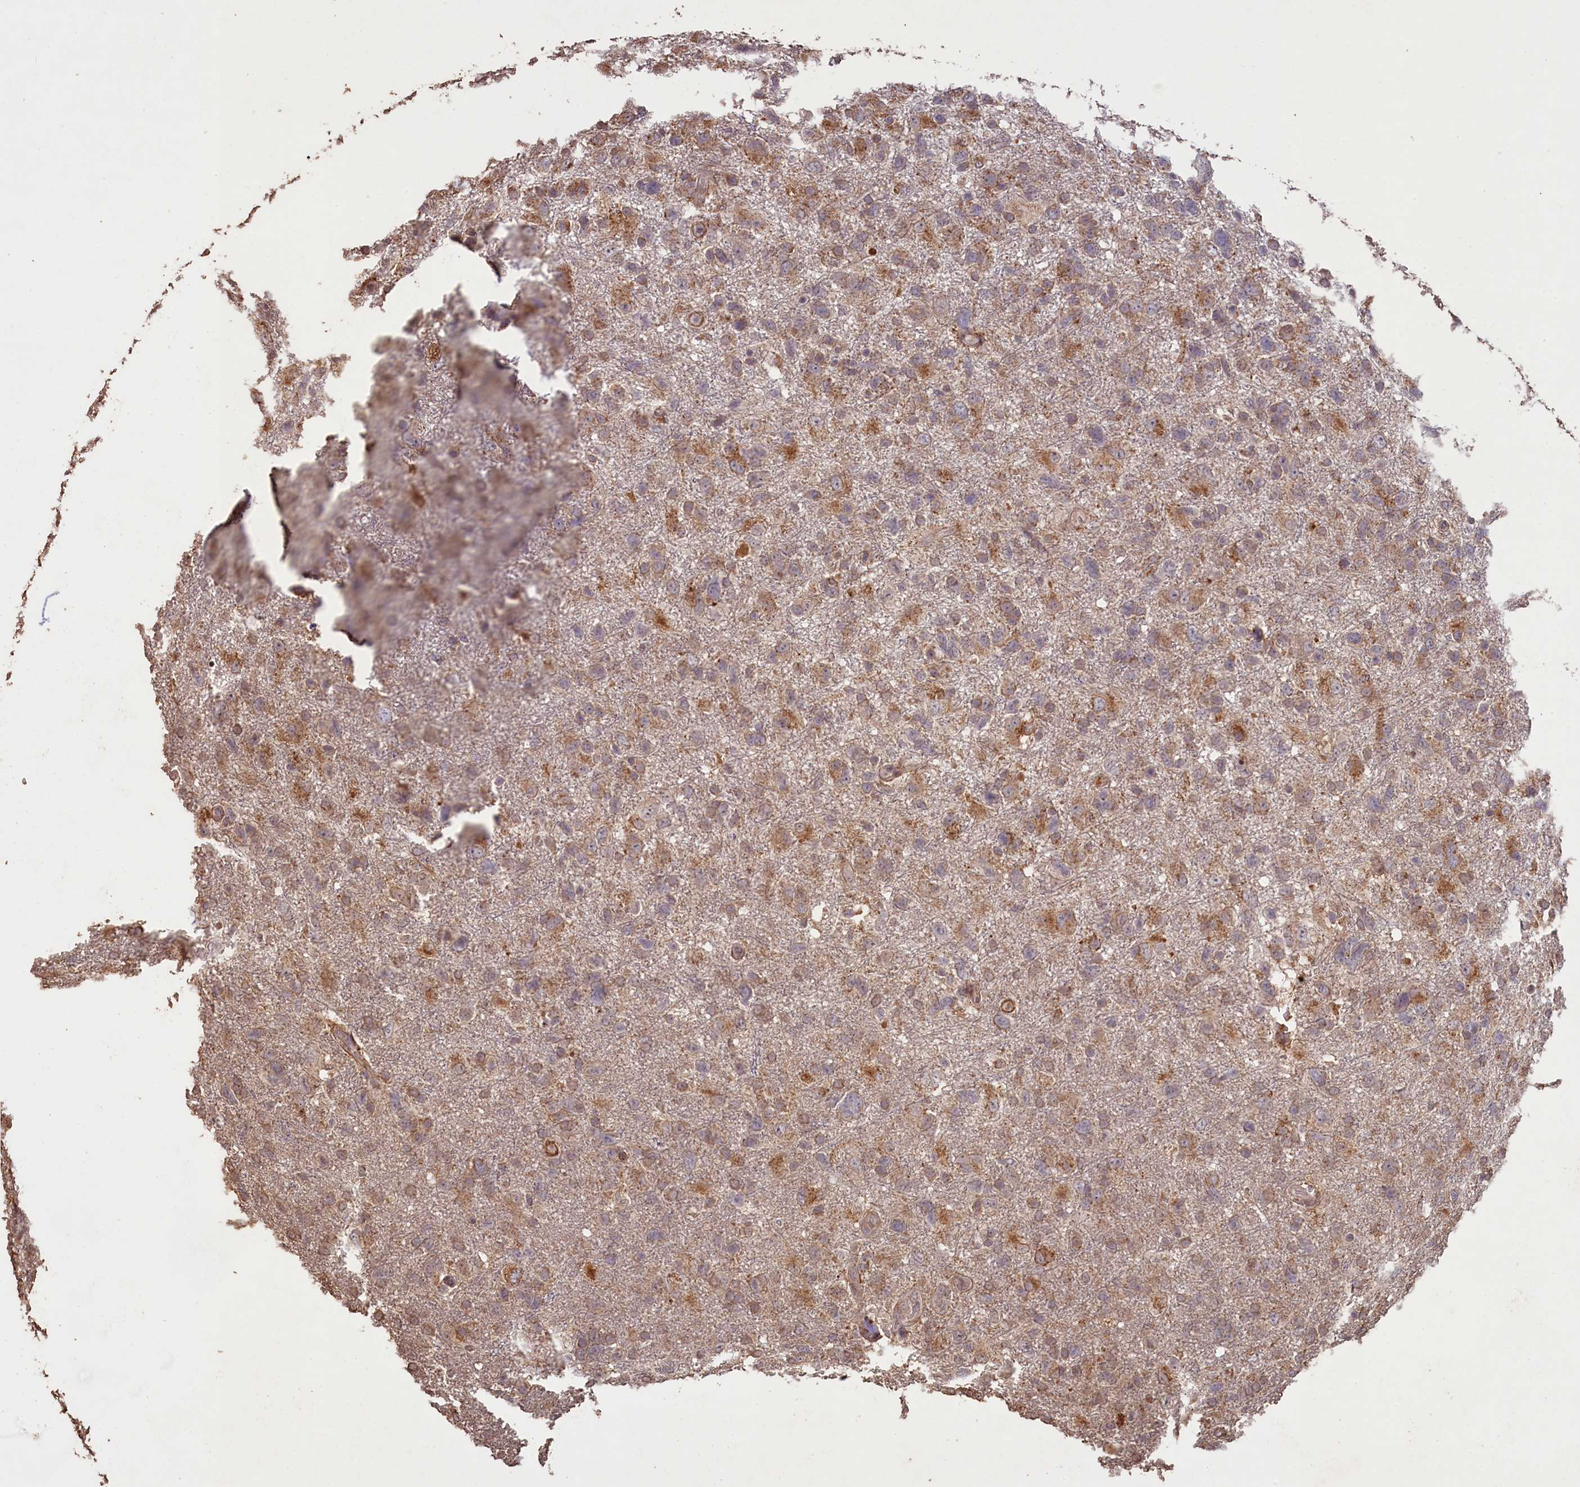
{"staining": {"intensity": "weak", "quantity": "25%-75%", "location": "cytoplasmic/membranous"}, "tissue": "glioma", "cell_type": "Tumor cells", "image_type": "cancer", "snomed": [{"axis": "morphology", "description": "Glioma, malignant, High grade"}, {"axis": "topography", "description": "Brain"}], "caption": "IHC staining of malignant glioma (high-grade), which displays low levels of weak cytoplasmic/membranous staining in about 25%-75% of tumor cells indicating weak cytoplasmic/membranous protein staining. The staining was performed using DAB (brown) for protein detection and nuclei were counterstained in hematoxylin (blue).", "gene": "SLC38A7", "patient": {"sex": "male", "age": 61}}